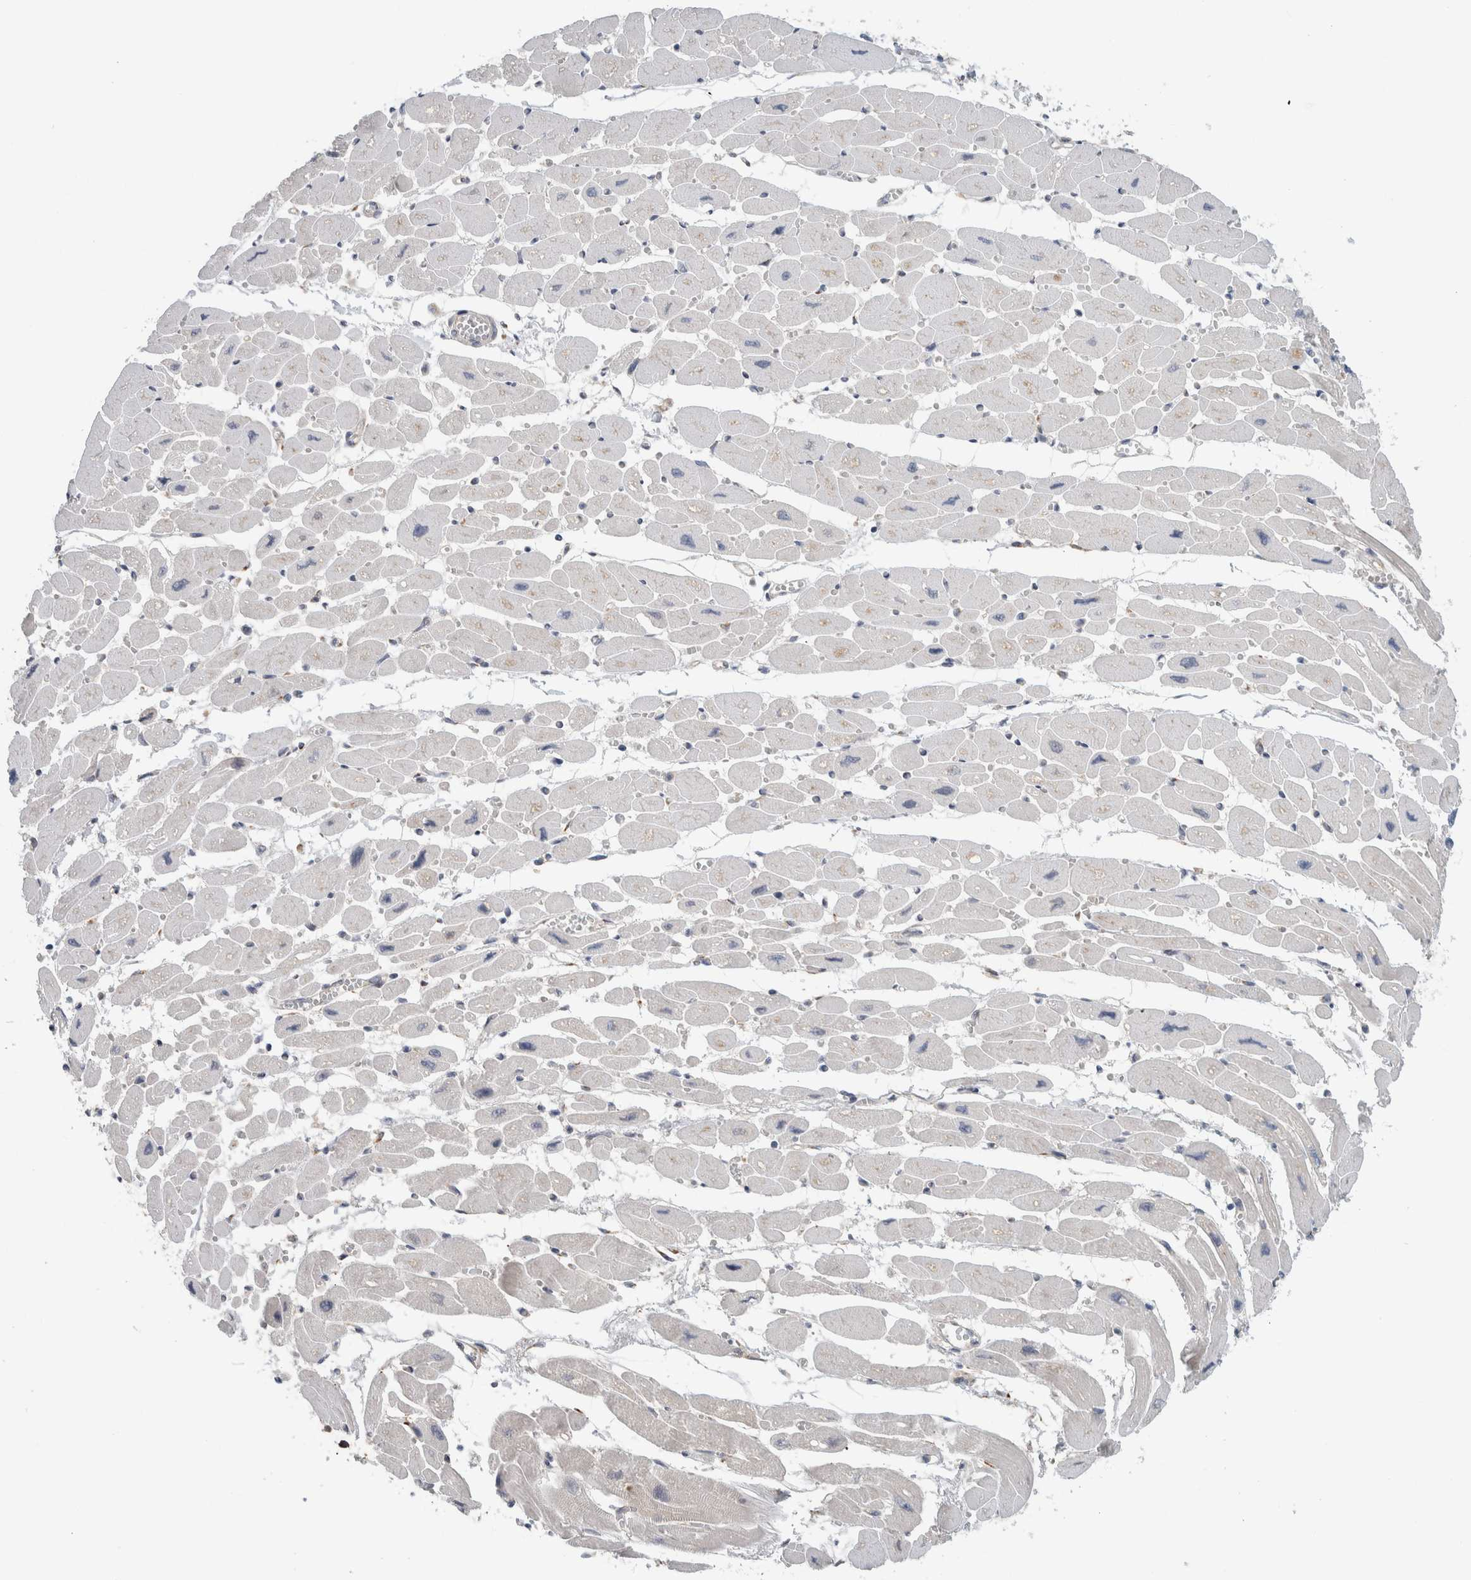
{"staining": {"intensity": "negative", "quantity": "none", "location": "none"}, "tissue": "heart muscle", "cell_type": "Cardiomyocytes", "image_type": "normal", "snomed": [{"axis": "morphology", "description": "Normal tissue, NOS"}, {"axis": "topography", "description": "Heart"}], "caption": "Immunohistochemistry of benign heart muscle displays no expression in cardiomyocytes.", "gene": "RERE", "patient": {"sex": "female", "age": 54}}